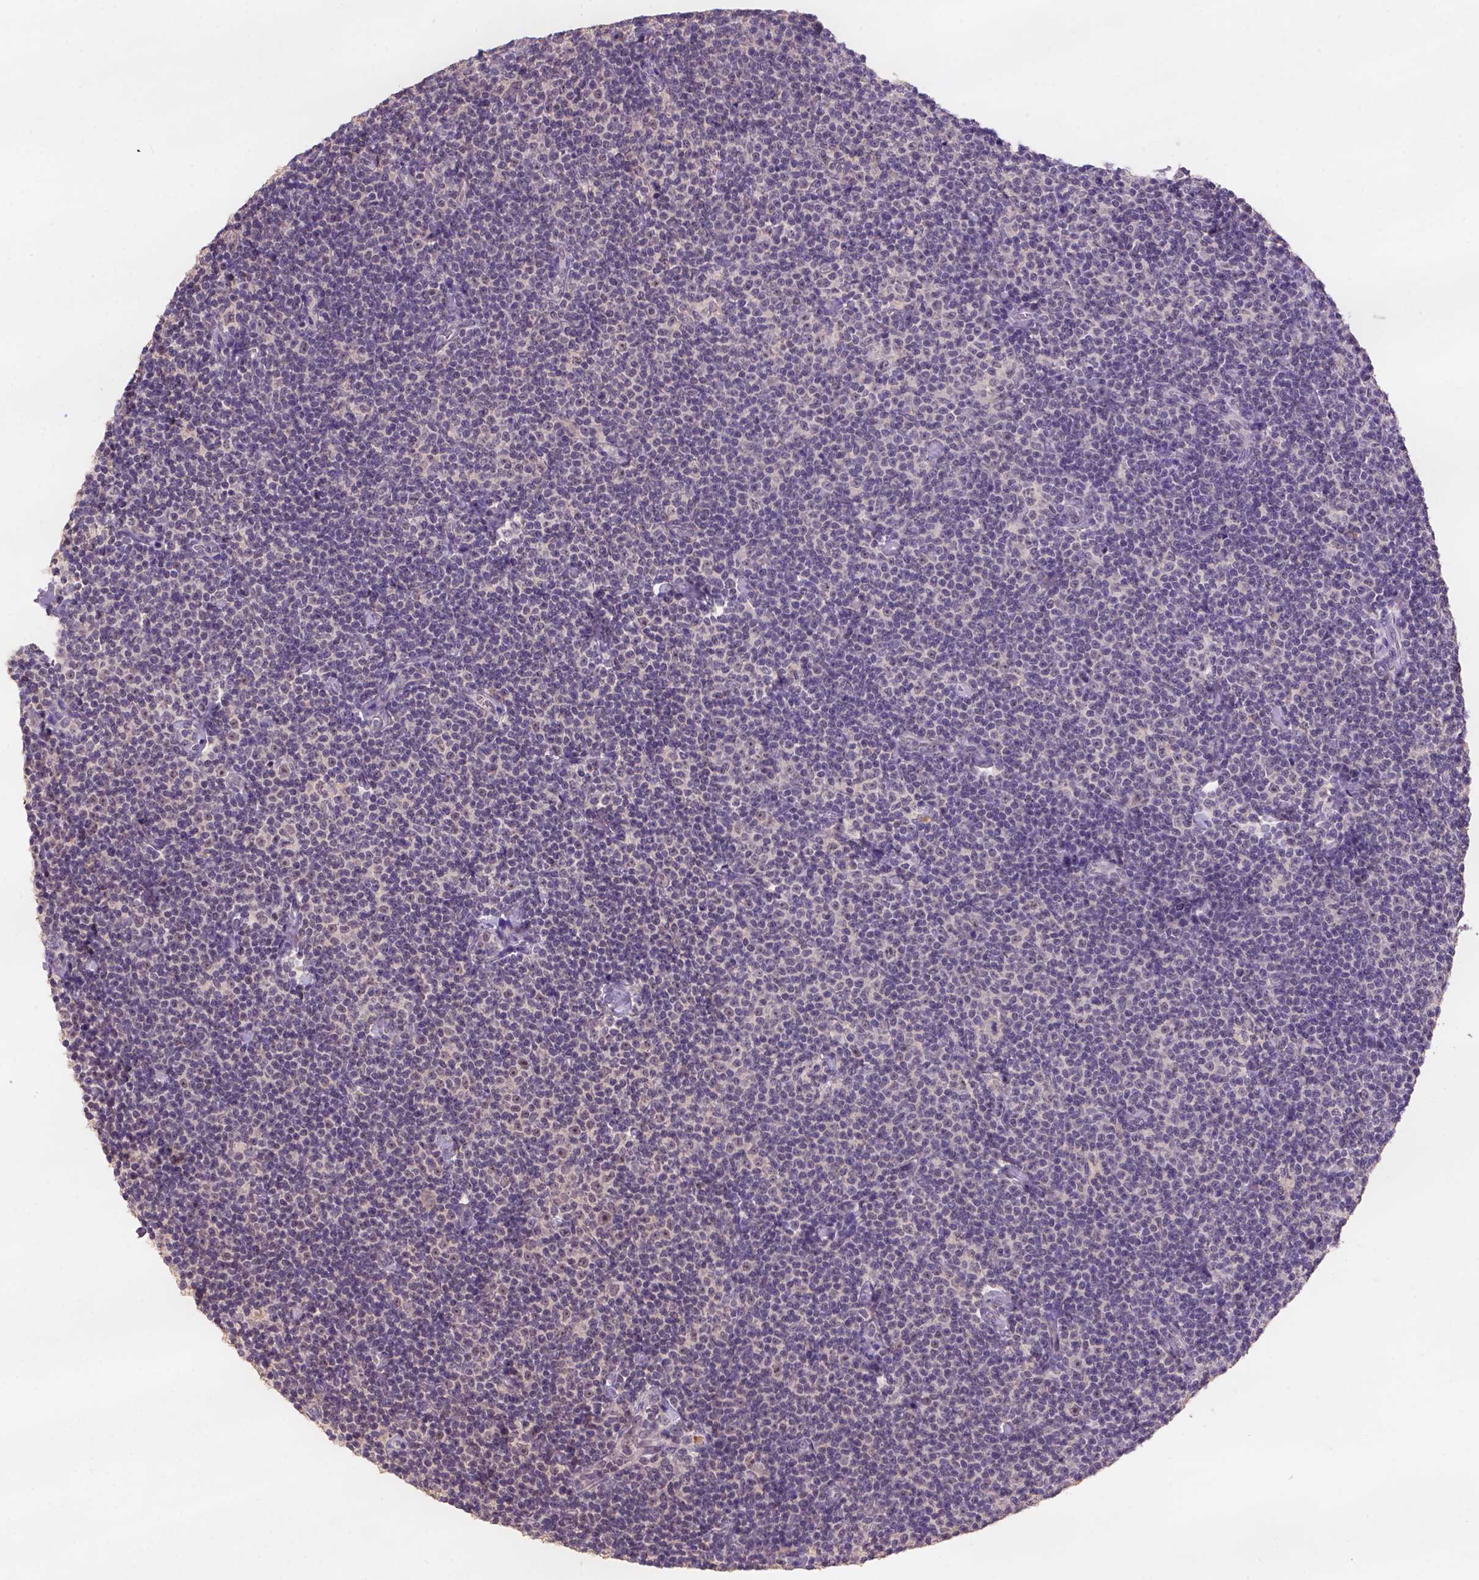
{"staining": {"intensity": "weak", "quantity": "25%-75%", "location": "cytoplasmic/membranous,nuclear"}, "tissue": "lymphoma", "cell_type": "Tumor cells", "image_type": "cancer", "snomed": [{"axis": "morphology", "description": "Malignant lymphoma, non-Hodgkin's type, Low grade"}, {"axis": "topography", "description": "Lymph node"}], "caption": "The immunohistochemical stain labels weak cytoplasmic/membranous and nuclear expression in tumor cells of malignant lymphoma, non-Hodgkin's type (low-grade) tissue.", "gene": "SCML4", "patient": {"sex": "male", "age": 81}}